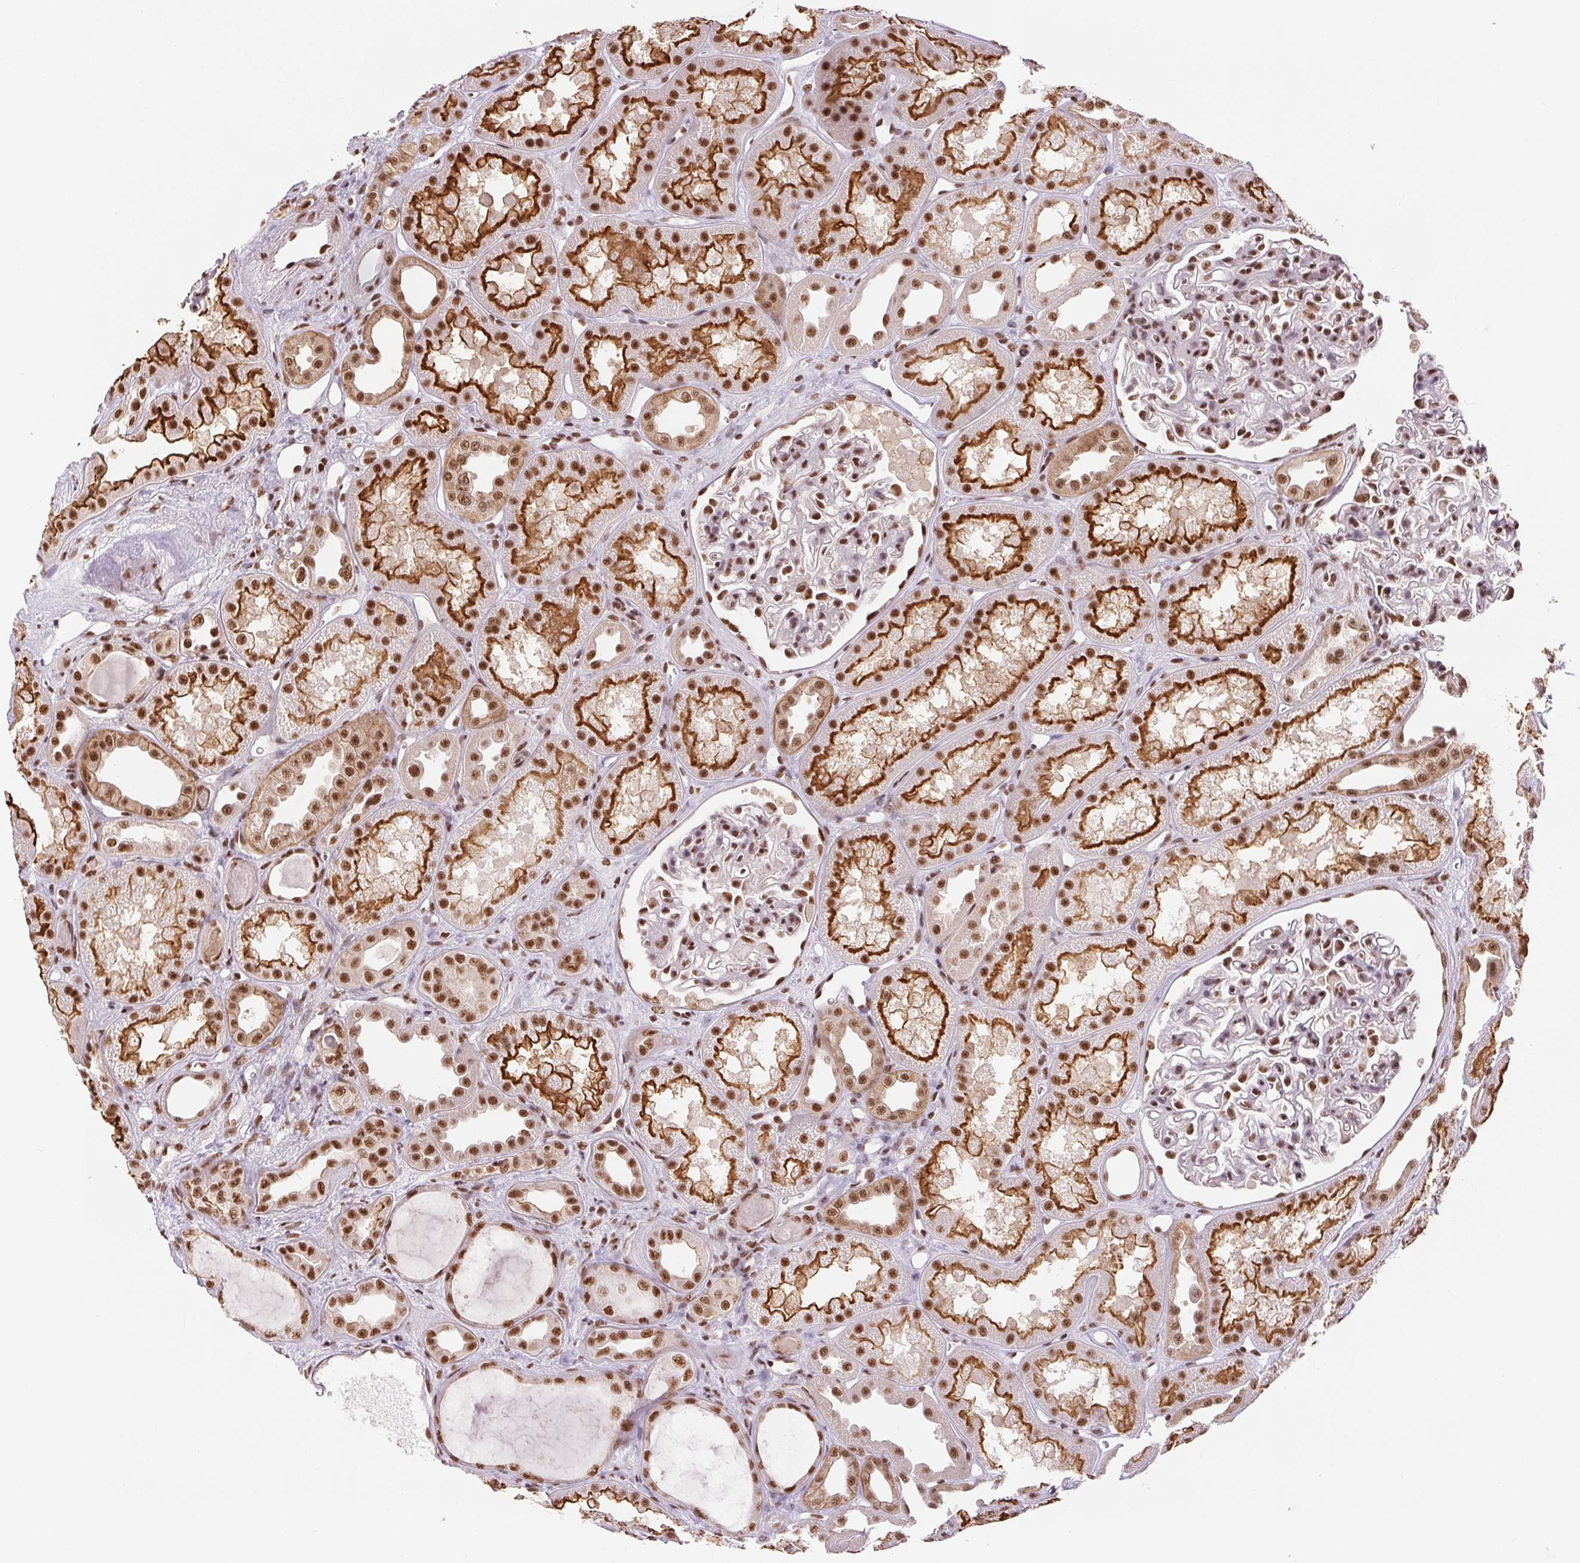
{"staining": {"intensity": "moderate", "quantity": ">75%", "location": "nuclear"}, "tissue": "kidney", "cell_type": "Cells in glomeruli", "image_type": "normal", "snomed": [{"axis": "morphology", "description": "Normal tissue, NOS"}, {"axis": "topography", "description": "Kidney"}], "caption": "Kidney stained with immunohistochemistry demonstrates moderate nuclear expression in approximately >75% of cells in glomeruli.", "gene": "IK", "patient": {"sex": "male", "age": 61}}